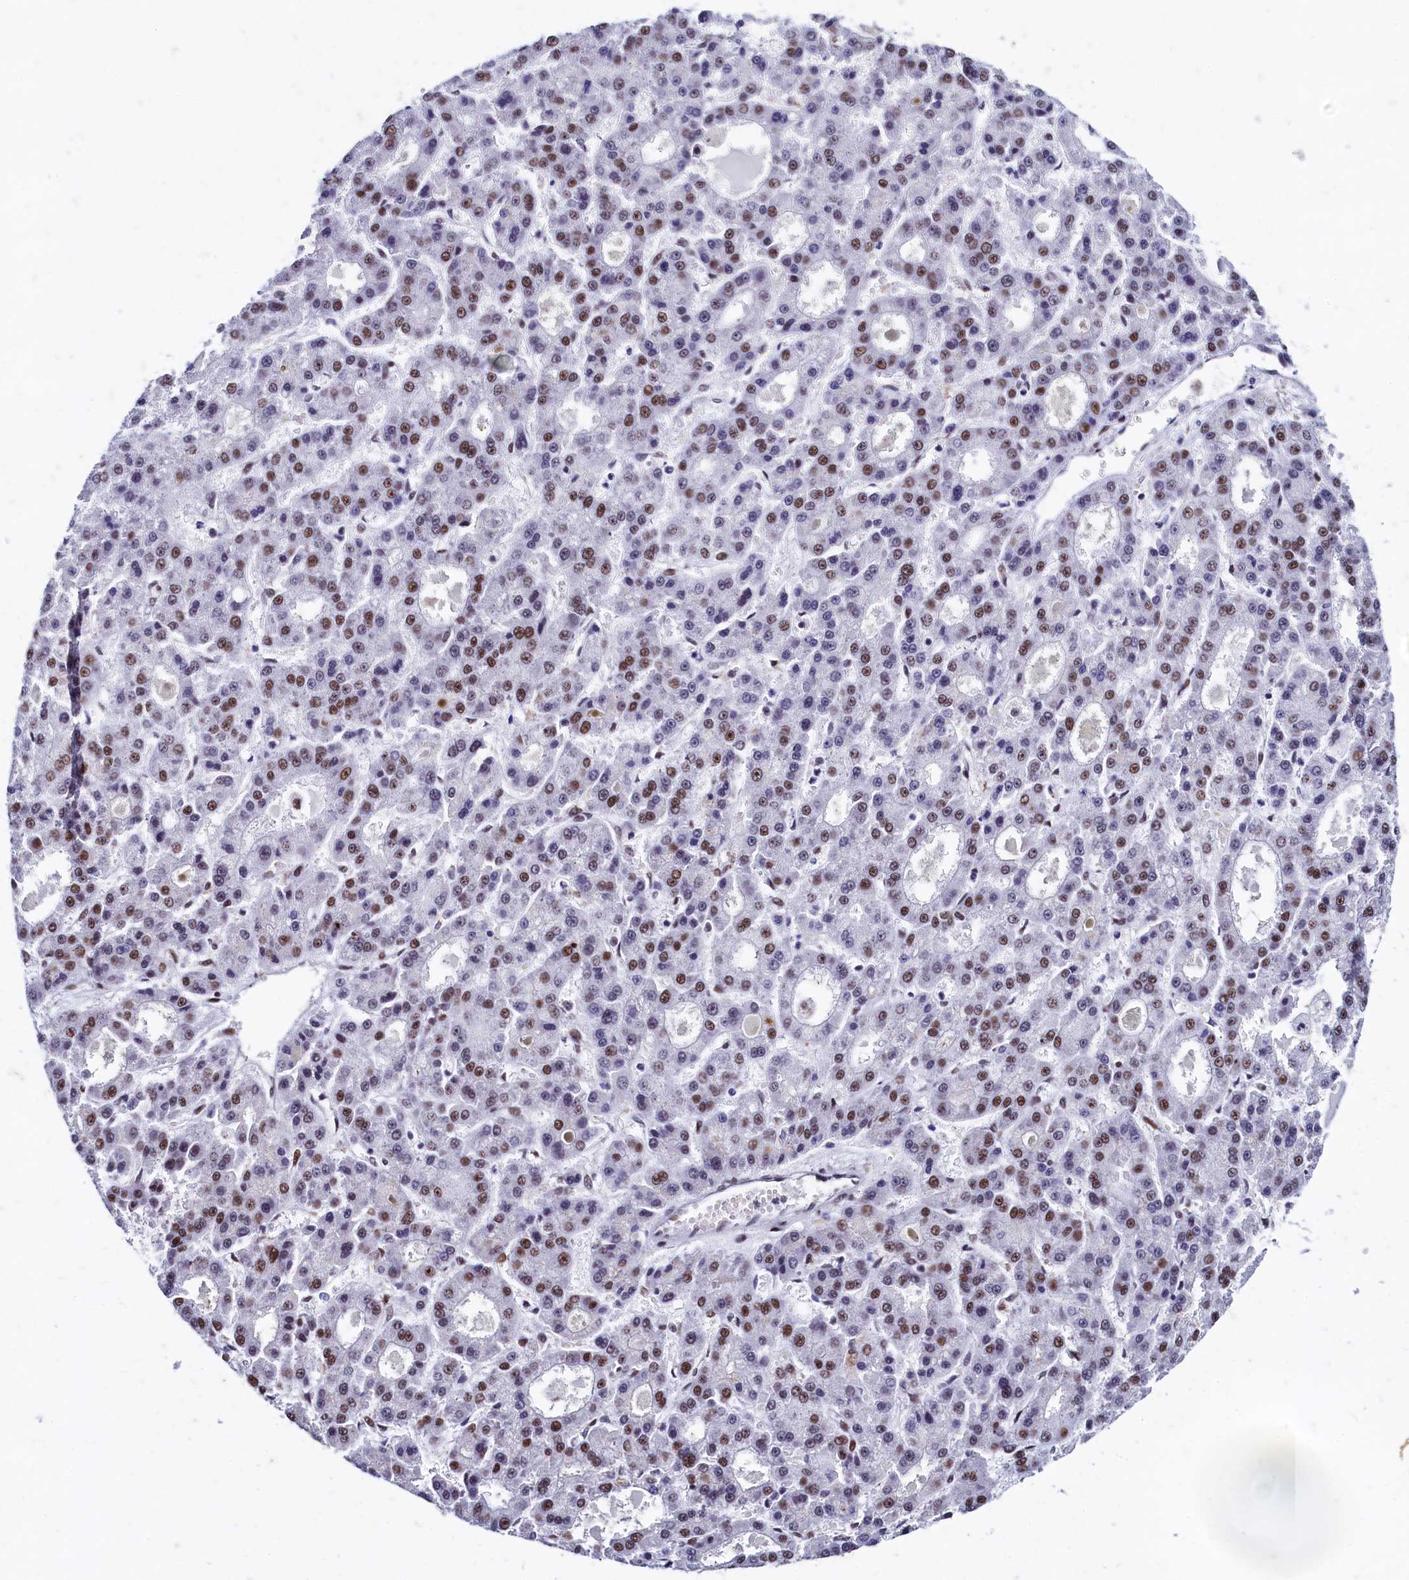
{"staining": {"intensity": "moderate", "quantity": "25%-75%", "location": "nuclear"}, "tissue": "liver cancer", "cell_type": "Tumor cells", "image_type": "cancer", "snomed": [{"axis": "morphology", "description": "Carcinoma, Hepatocellular, NOS"}, {"axis": "topography", "description": "Liver"}], "caption": "This photomicrograph shows IHC staining of liver cancer (hepatocellular carcinoma), with medium moderate nuclear positivity in about 25%-75% of tumor cells.", "gene": "CPSF7", "patient": {"sex": "male", "age": 70}}